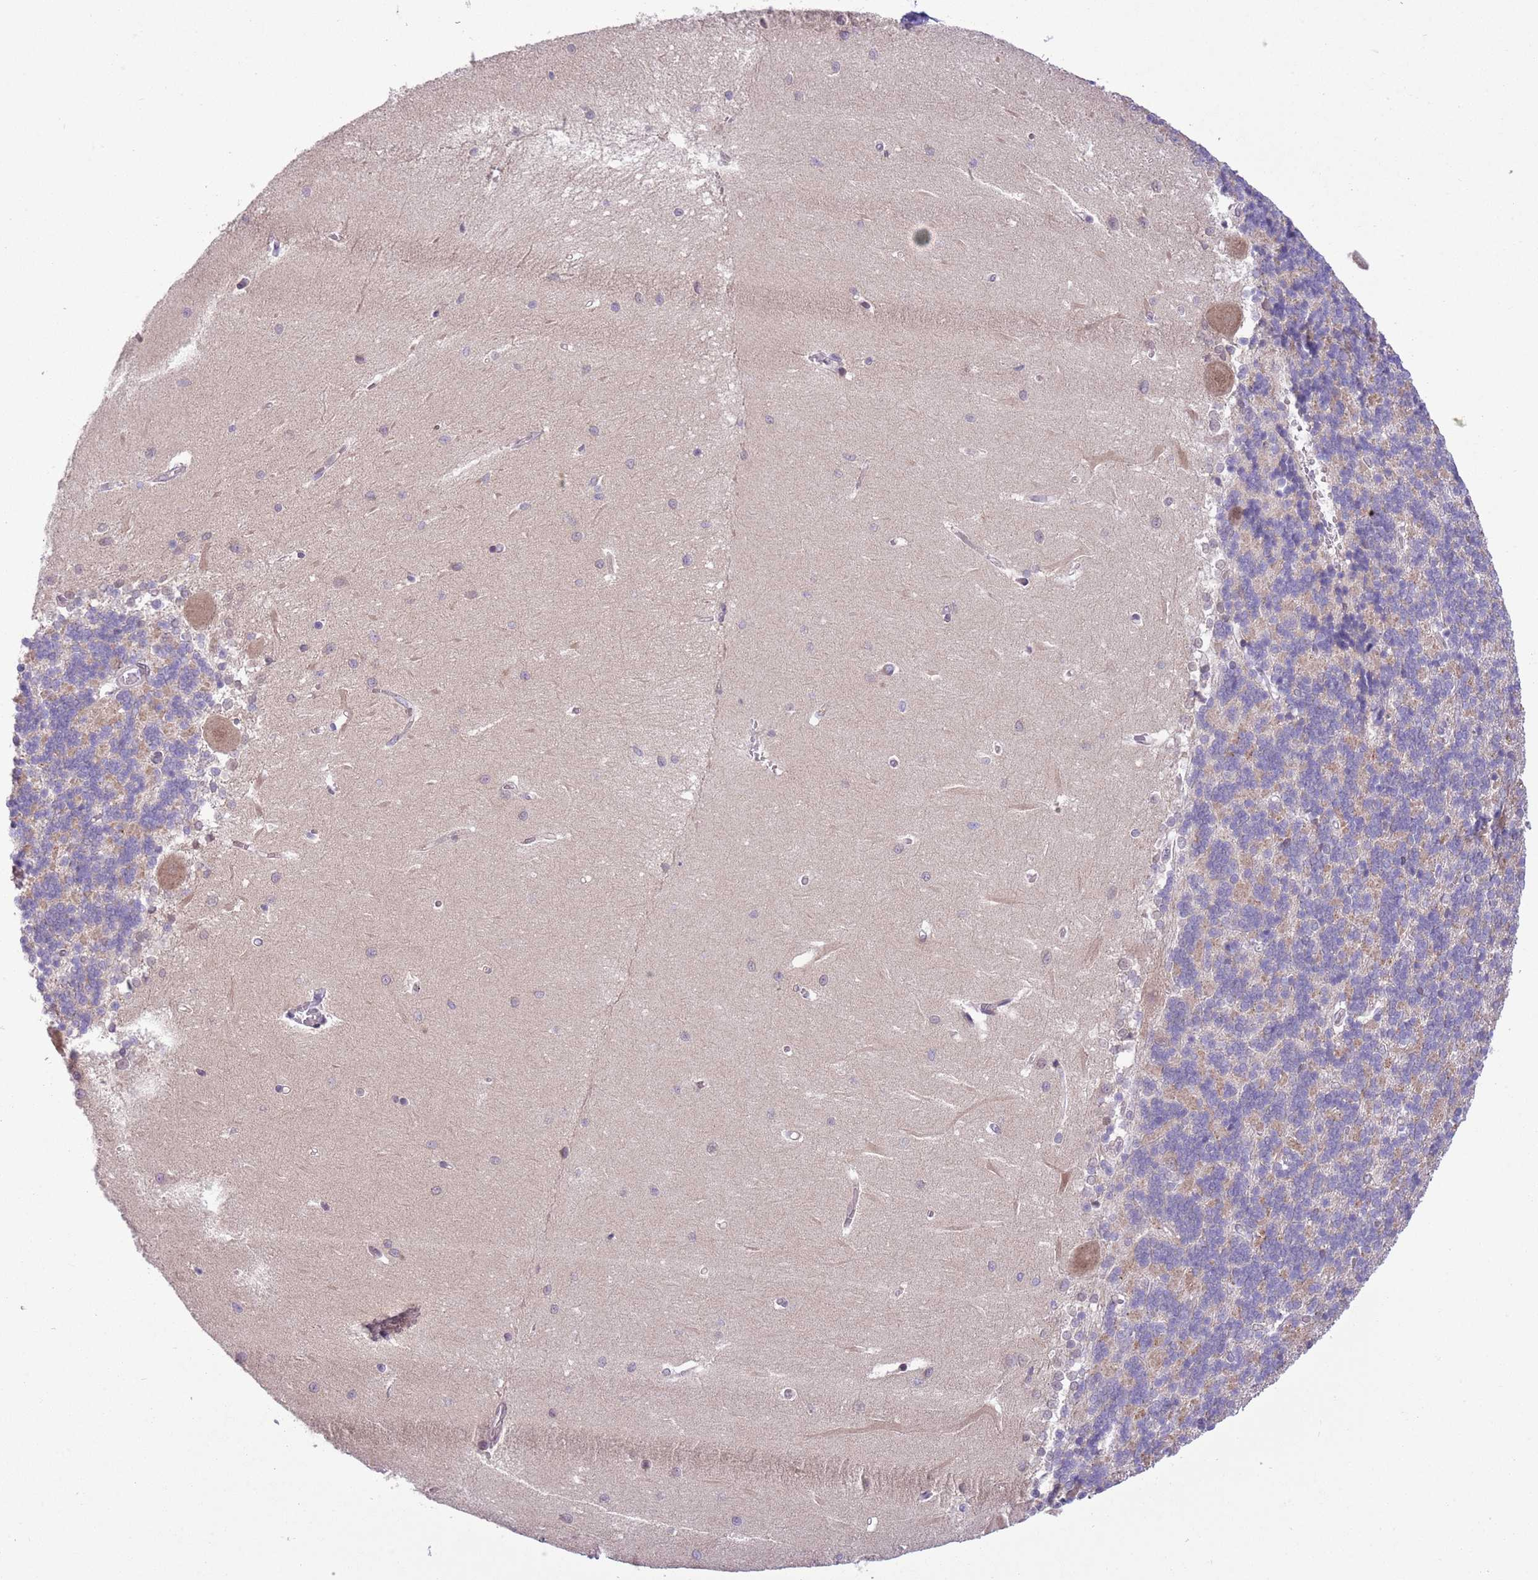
{"staining": {"intensity": "weak", "quantity": "<25%", "location": "cytoplasmic/membranous"}, "tissue": "cerebellum", "cell_type": "Cells in granular layer", "image_type": "normal", "snomed": [{"axis": "morphology", "description": "Normal tissue, NOS"}, {"axis": "topography", "description": "Cerebellum"}], "caption": "Immunohistochemical staining of benign human cerebellum reveals no significant positivity in cells in granular layer.", "gene": "CCND2", "patient": {"sex": "male", "age": 37}}